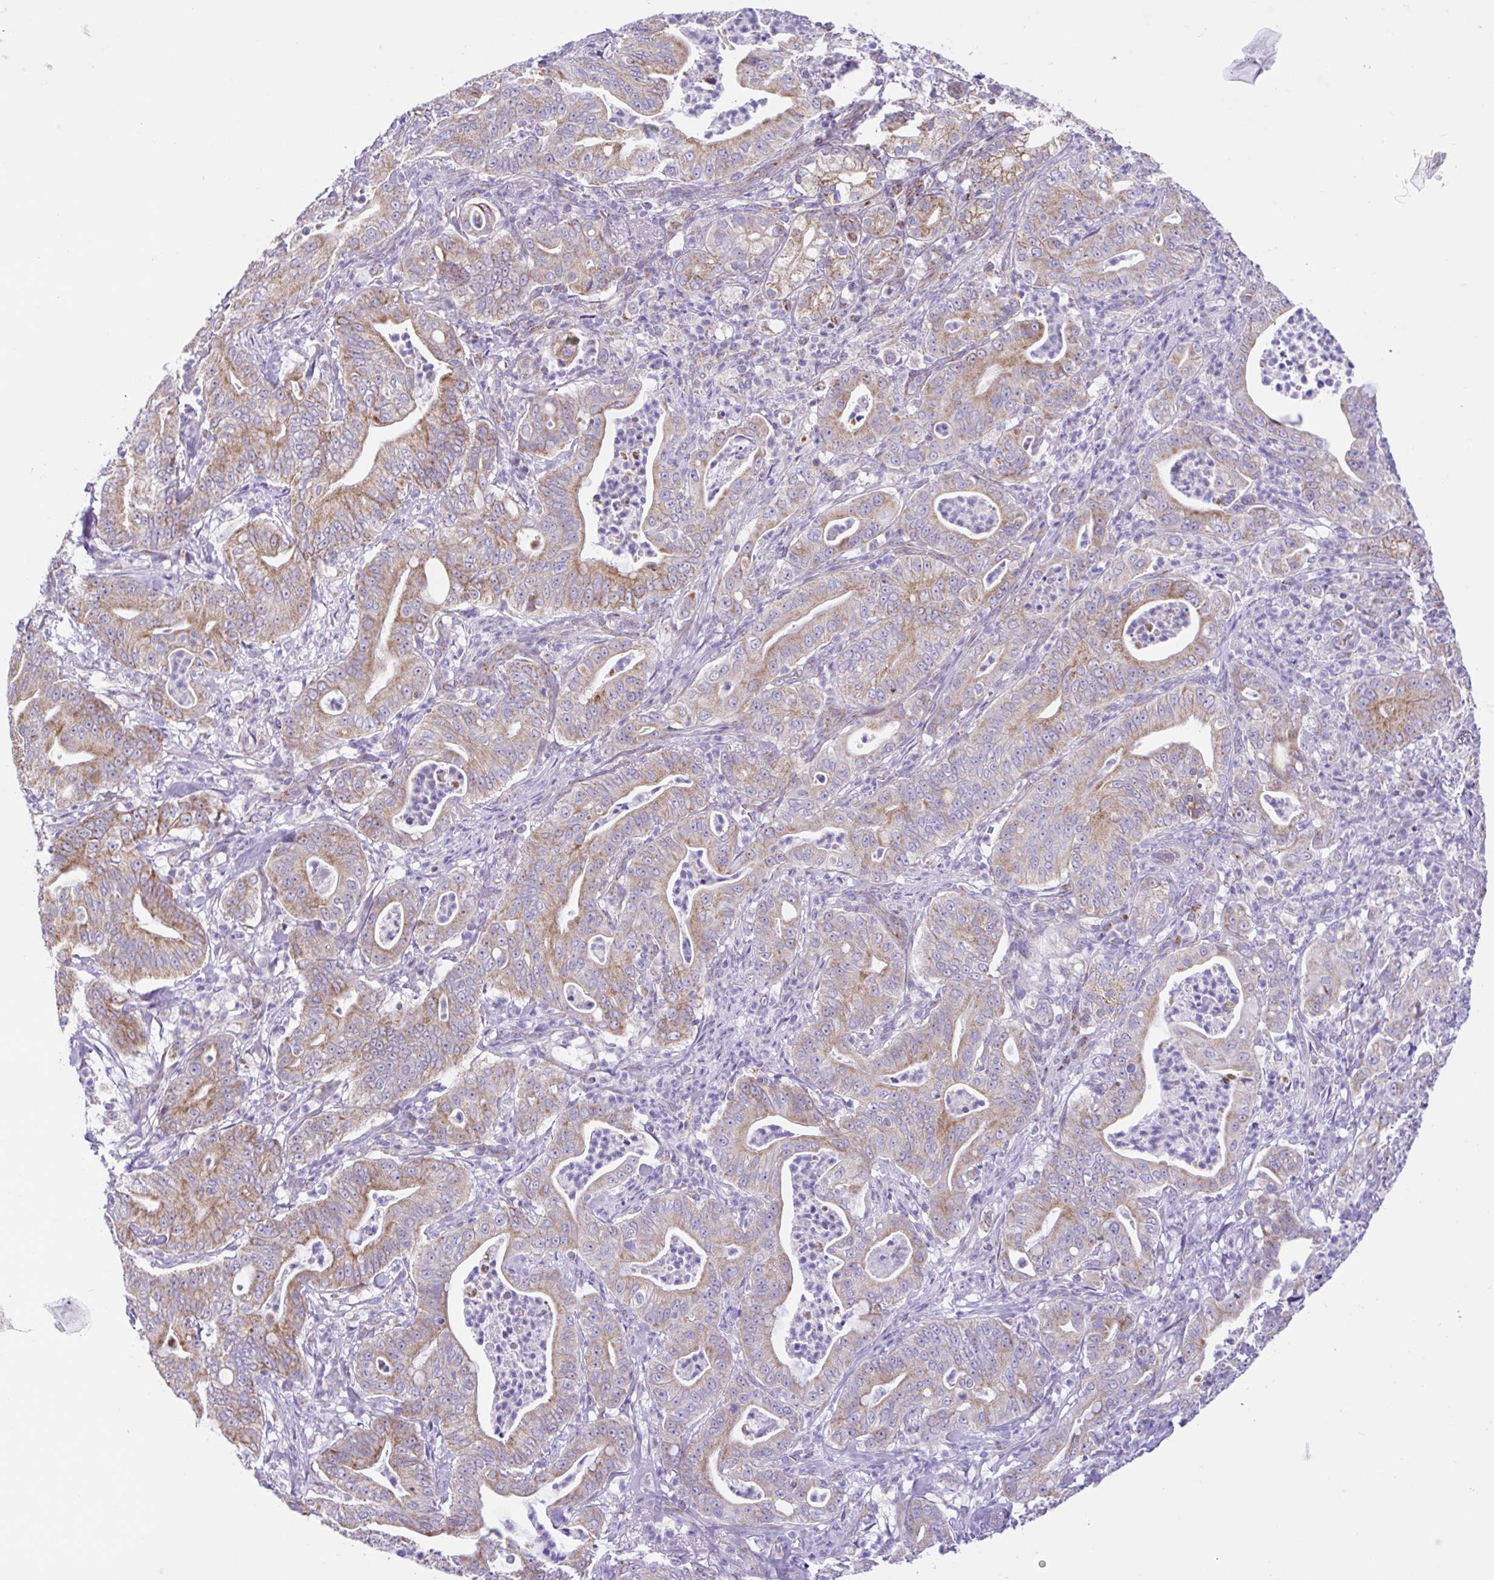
{"staining": {"intensity": "moderate", "quantity": ">75%", "location": "cytoplasmic/membranous"}, "tissue": "pancreatic cancer", "cell_type": "Tumor cells", "image_type": "cancer", "snomed": [{"axis": "morphology", "description": "Adenocarcinoma, NOS"}, {"axis": "topography", "description": "Pancreas"}], "caption": "Human pancreatic cancer (adenocarcinoma) stained for a protein (brown) demonstrates moderate cytoplasmic/membranous positive expression in about >75% of tumor cells.", "gene": "NDUFS2", "patient": {"sex": "male", "age": 71}}